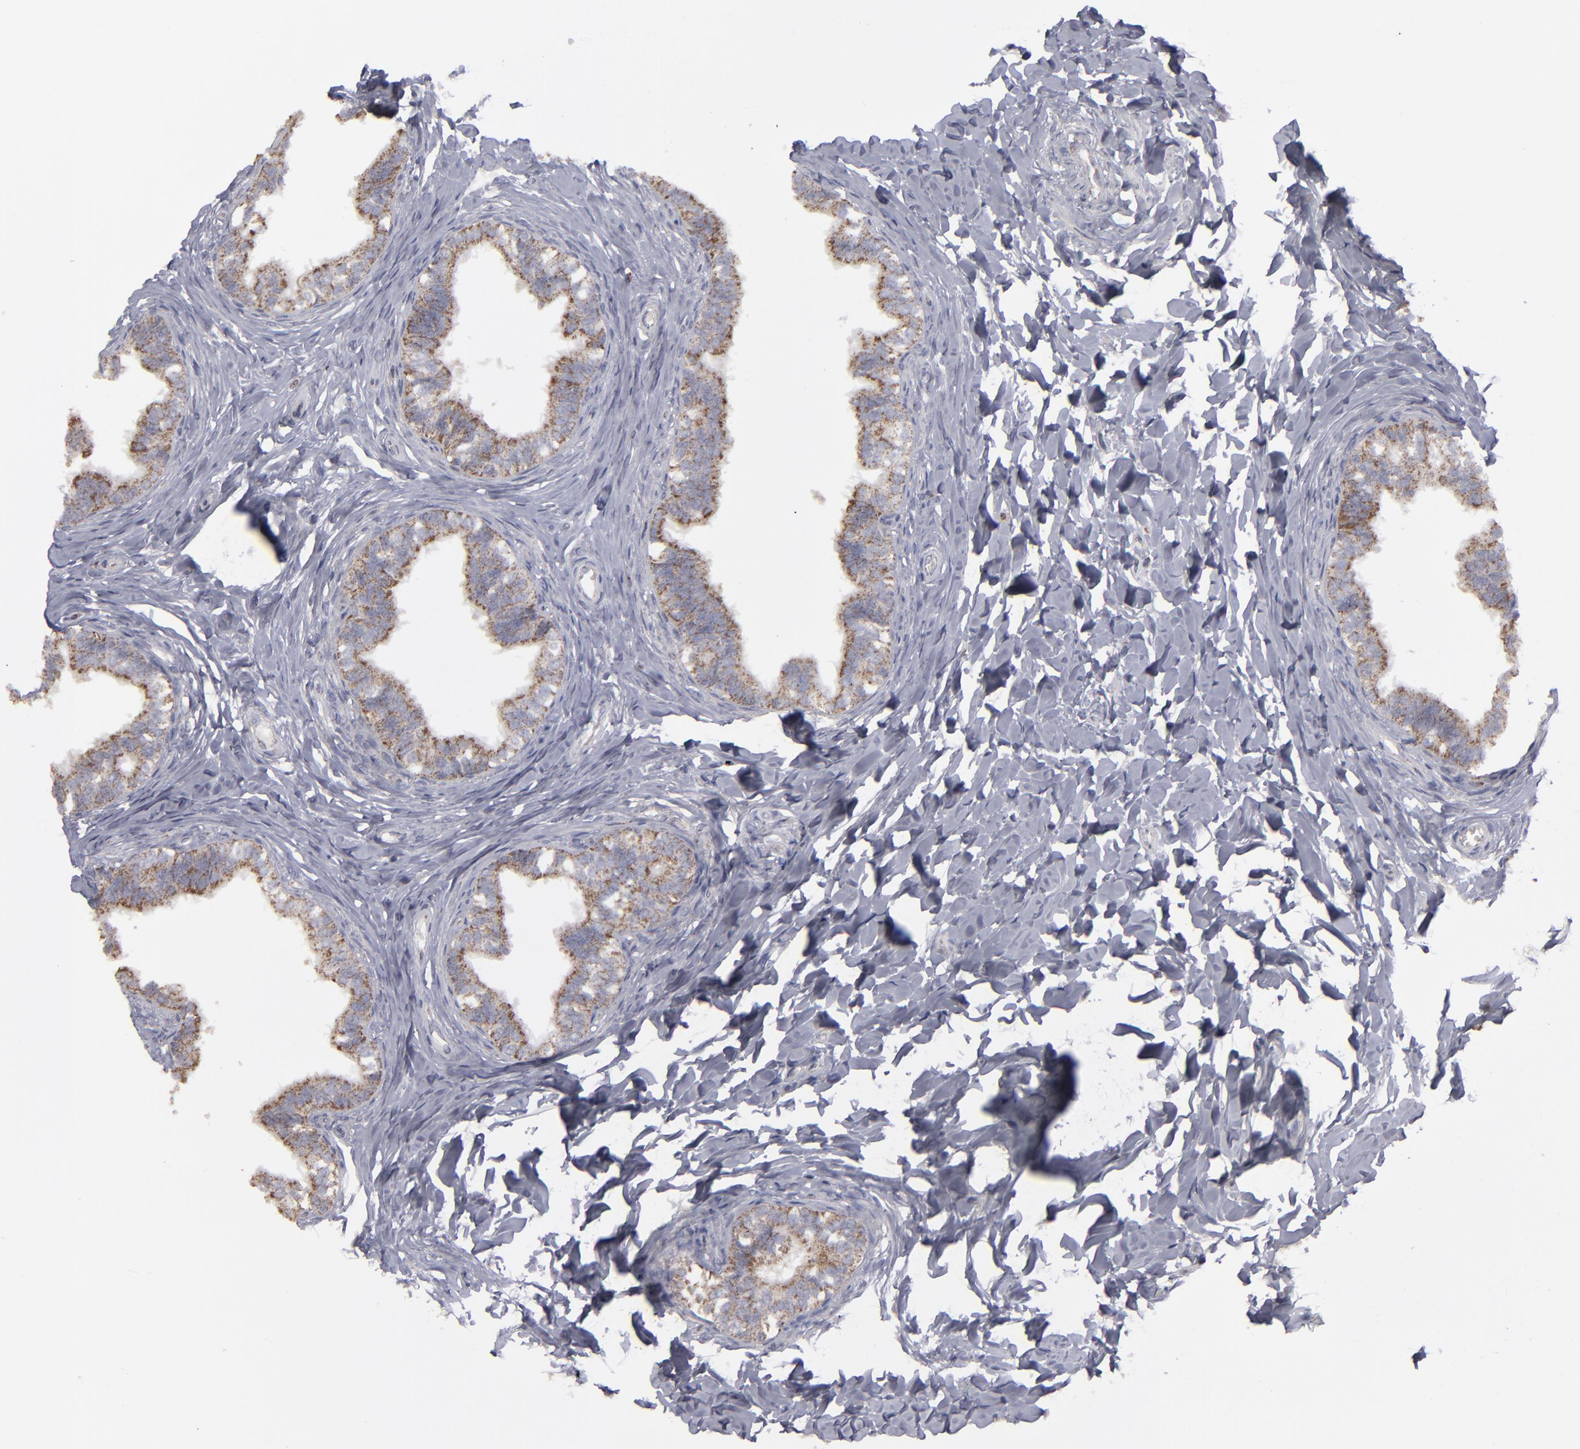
{"staining": {"intensity": "weak", "quantity": ">75%", "location": "cytoplasmic/membranous"}, "tissue": "epididymis", "cell_type": "Glandular cells", "image_type": "normal", "snomed": [{"axis": "morphology", "description": "Normal tissue, NOS"}, {"axis": "topography", "description": "Soft tissue"}, {"axis": "topography", "description": "Epididymis"}], "caption": "IHC of benign human epididymis demonstrates low levels of weak cytoplasmic/membranous expression in about >75% of glandular cells. The protein is stained brown, and the nuclei are stained in blue (DAB (3,3'-diaminobenzidine) IHC with brightfield microscopy, high magnification).", "gene": "MYOM2", "patient": {"sex": "male", "age": 26}}